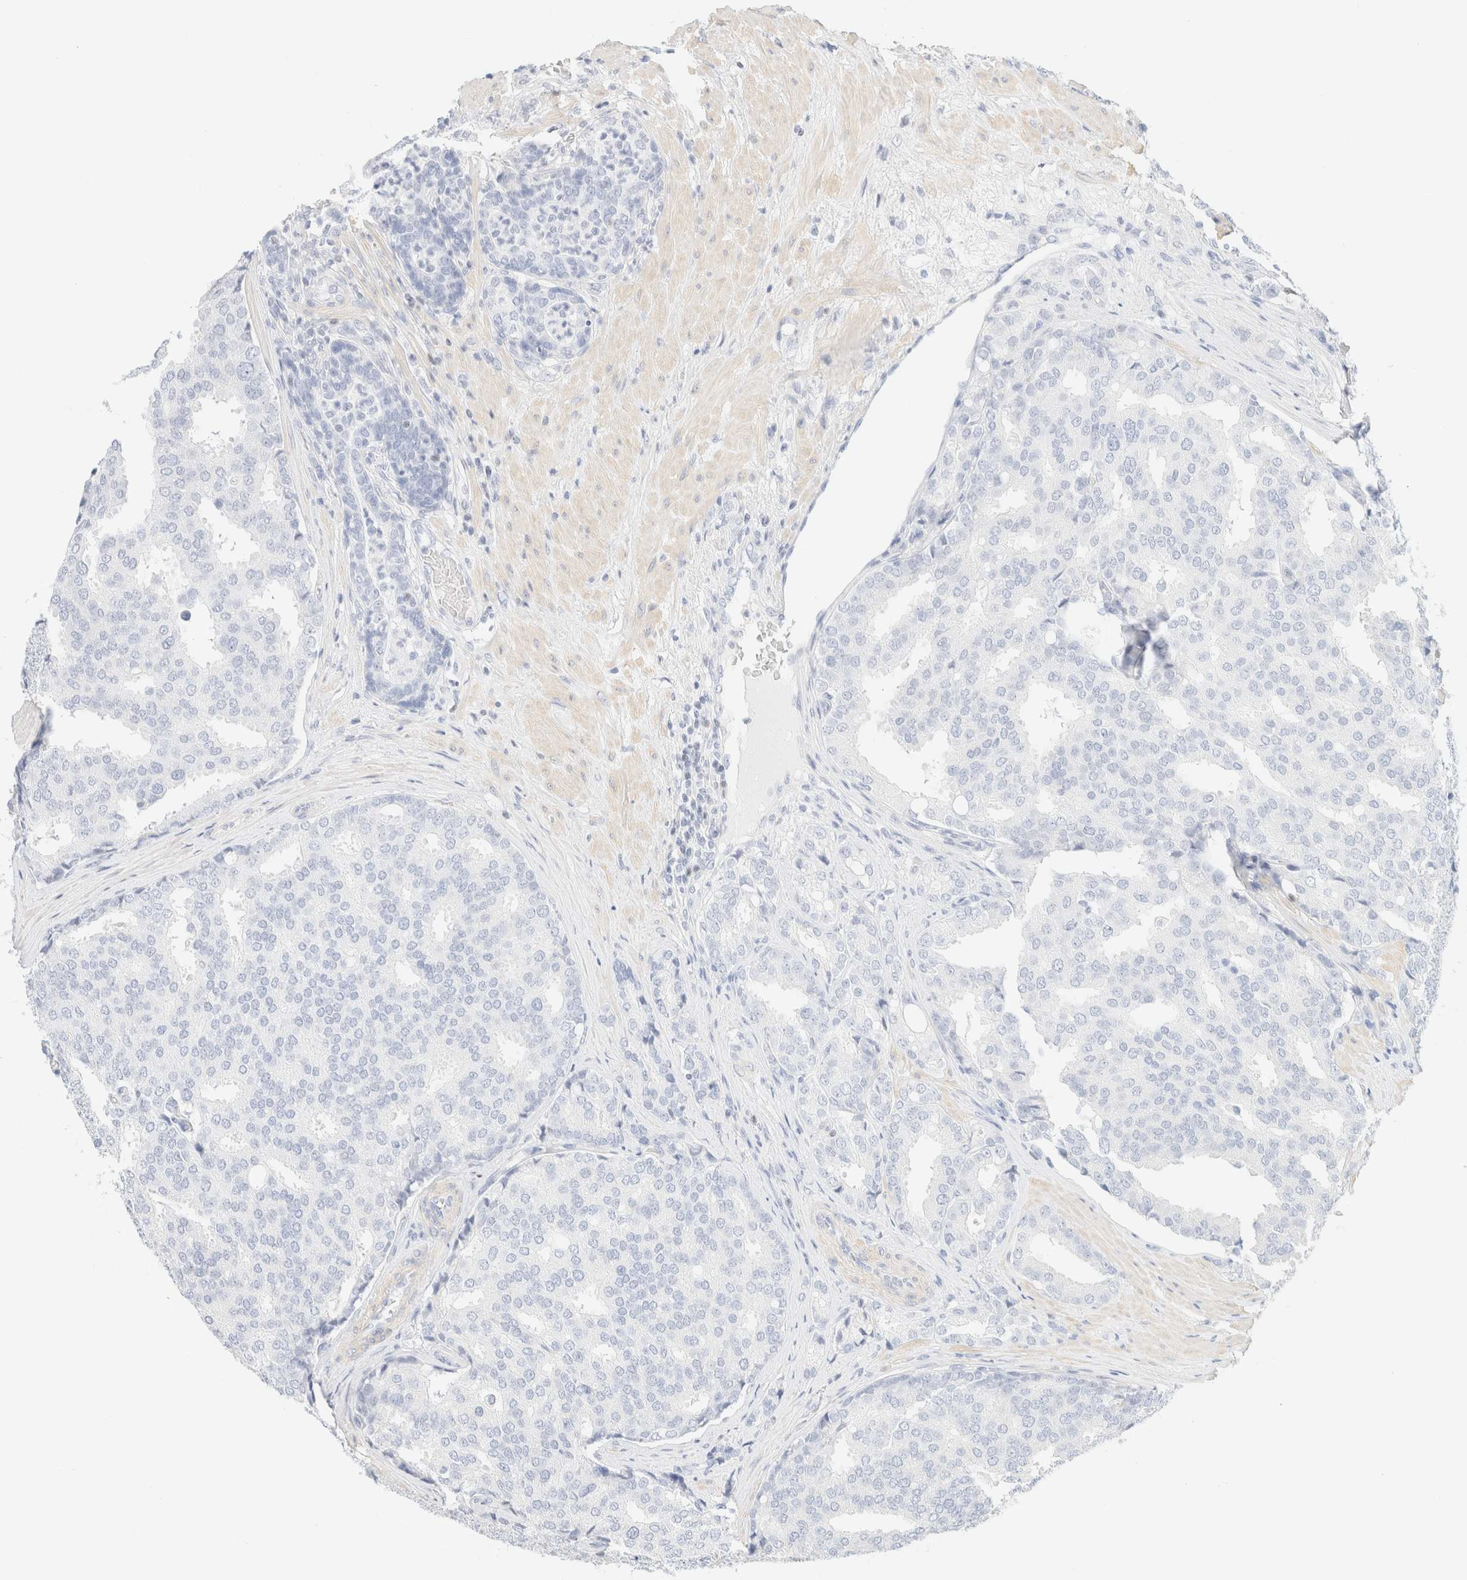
{"staining": {"intensity": "negative", "quantity": "none", "location": "none"}, "tissue": "prostate cancer", "cell_type": "Tumor cells", "image_type": "cancer", "snomed": [{"axis": "morphology", "description": "Adenocarcinoma, High grade"}, {"axis": "topography", "description": "Prostate"}], "caption": "Protein analysis of prostate high-grade adenocarcinoma exhibits no significant positivity in tumor cells. Nuclei are stained in blue.", "gene": "IKZF3", "patient": {"sex": "male", "age": 50}}